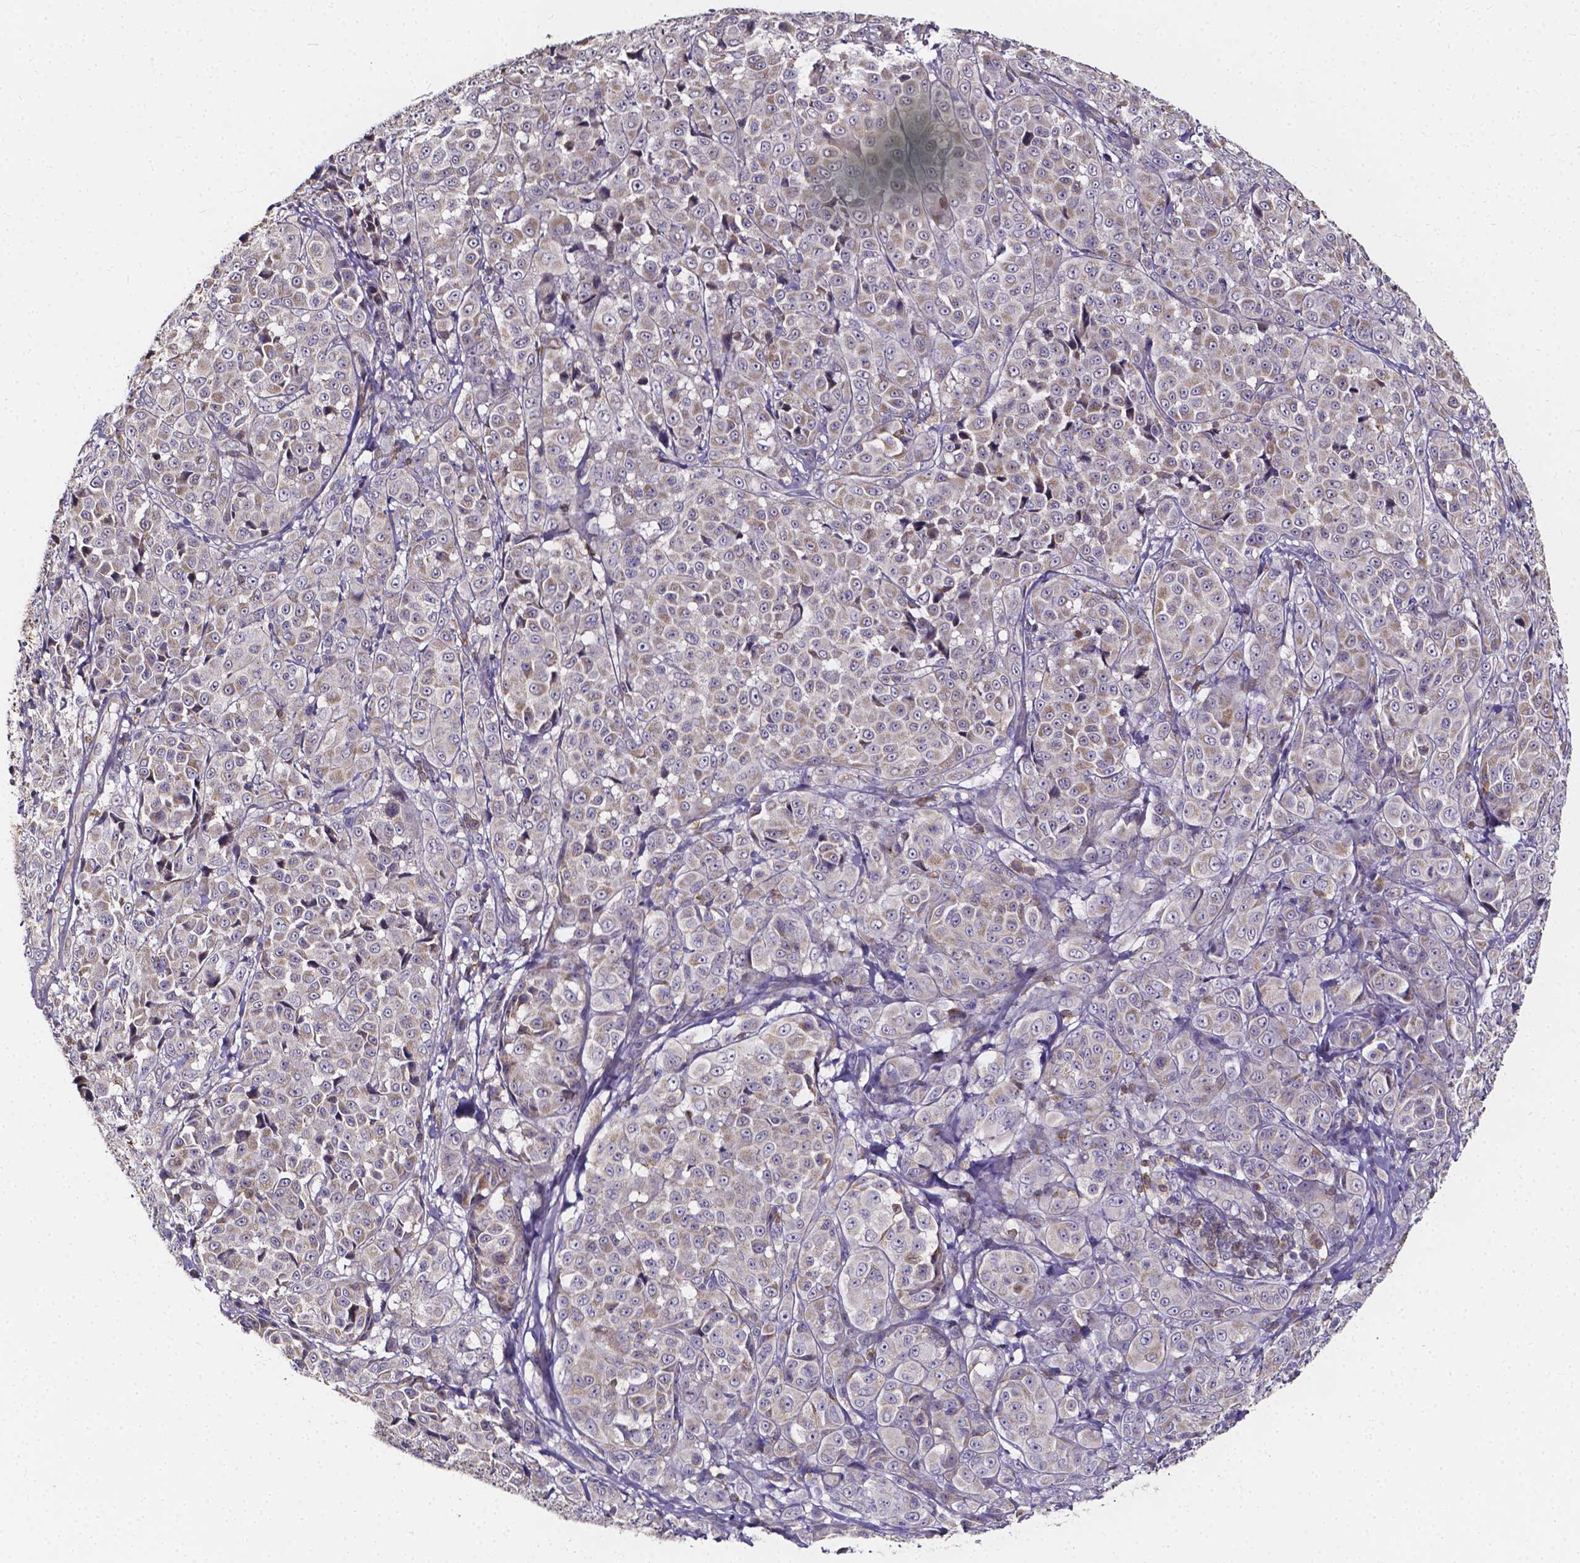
{"staining": {"intensity": "weak", "quantity": "25%-75%", "location": "cytoplasmic/membranous"}, "tissue": "melanoma", "cell_type": "Tumor cells", "image_type": "cancer", "snomed": [{"axis": "morphology", "description": "Malignant melanoma, NOS"}, {"axis": "topography", "description": "Skin"}], "caption": "Malignant melanoma stained with IHC demonstrates weak cytoplasmic/membranous expression in approximately 25%-75% of tumor cells.", "gene": "THEMIS", "patient": {"sex": "male", "age": 89}}